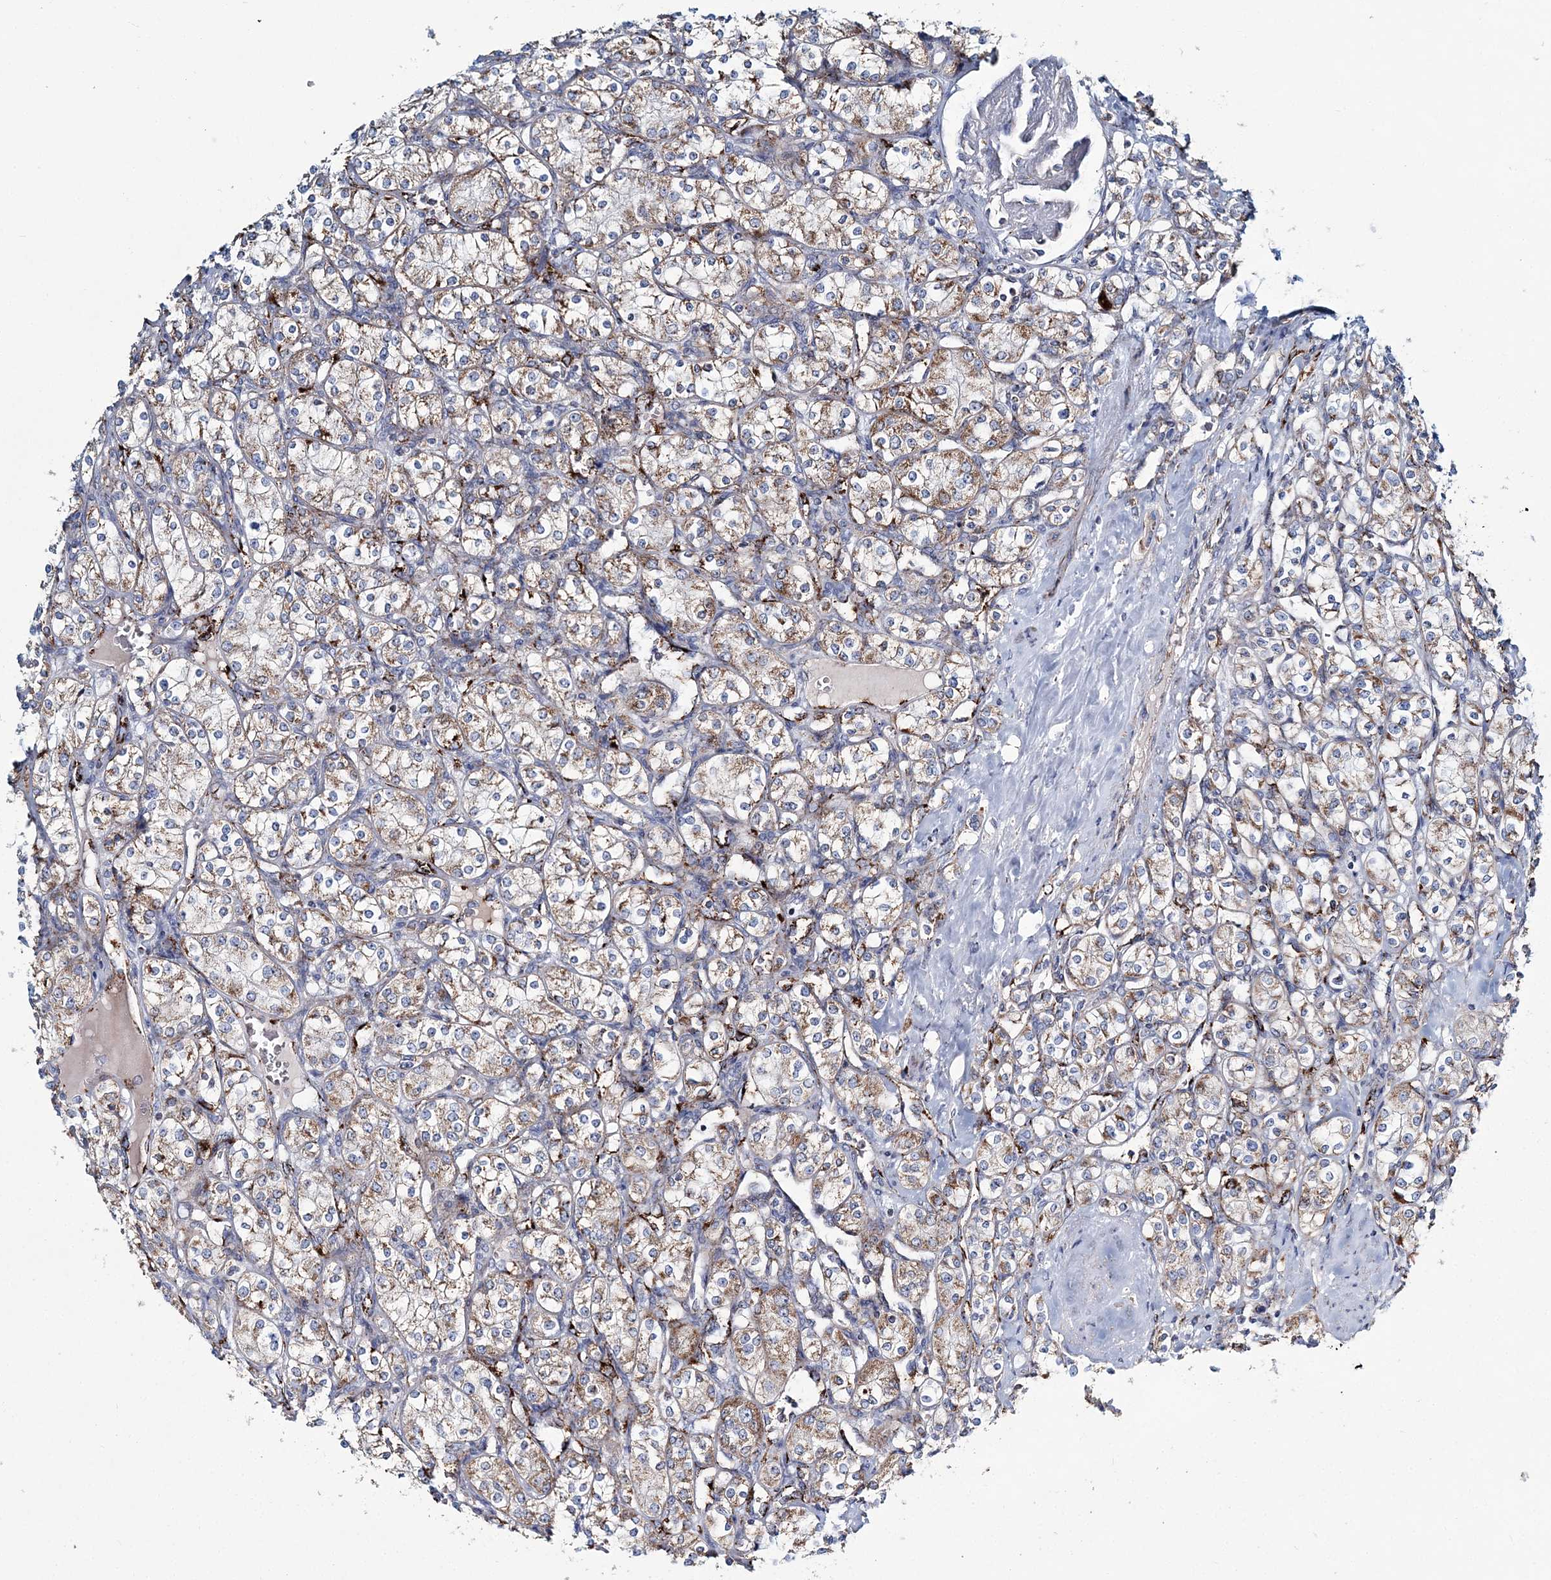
{"staining": {"intensity": "moderate", "quantity": ">75%", "location": "cytoplasmic/membranous"}, "tissue": "renal cancer", "cell_type": "Tumor cells", "image_type": "cancer", "snomed": [{"axis": "morphology", "description": "Adenocarcinoma, NOS"}, {"axis": "topography", "description": "Kidney"}], "caption": "IHC (DAB (3,3'-diaminobenzidine)) staining of renal adenocarcinoma reveals moderate cytoplasmic/membranous protein staining in about >75% of tumor cells.", "gene": "ARHGAP6", "patient": {"sex": "male", "age": 77}}